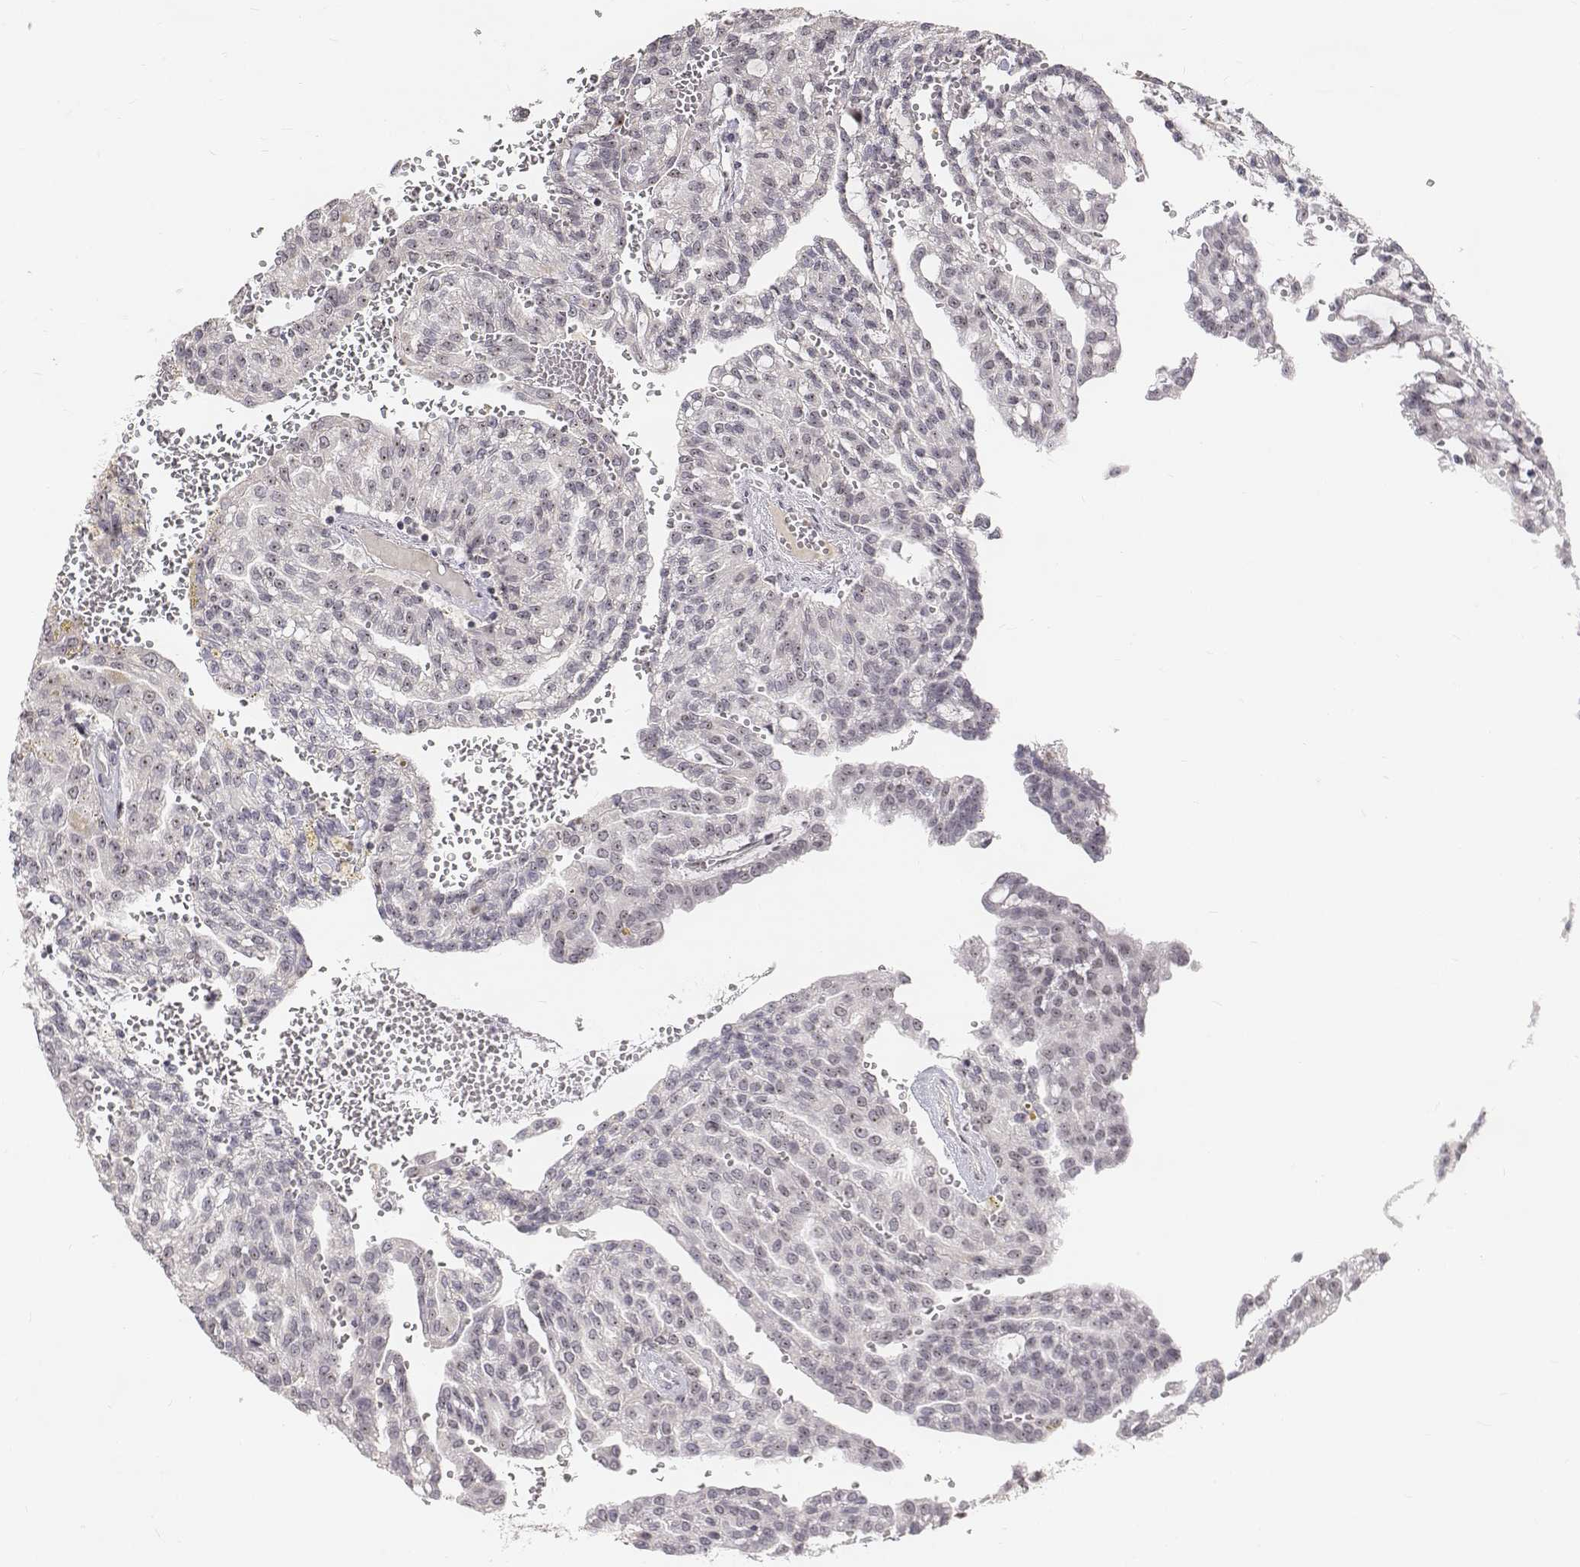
{"staining": {"intensity": "negative", "quantity": "none", "location": "none"}, "tissue": "renal cancer", "cell_type": "Tumor cells", "image_type": "cancer", "snomed": [{"axis": "morphology", "description": "Adenocarcinoma, NOS"}, {"axis": "topography", "description": "Kidney"}], "caption": "IHC micrograph of human adenocarcinoma (renal) stained for a protein (brown), which exhibits no staining in tumor cells. (DAB (3,3'-diaminobenzidine) IHC, high magnification).", "gene": "PHF6", "patient": {"sex": "male", "age": 63}}